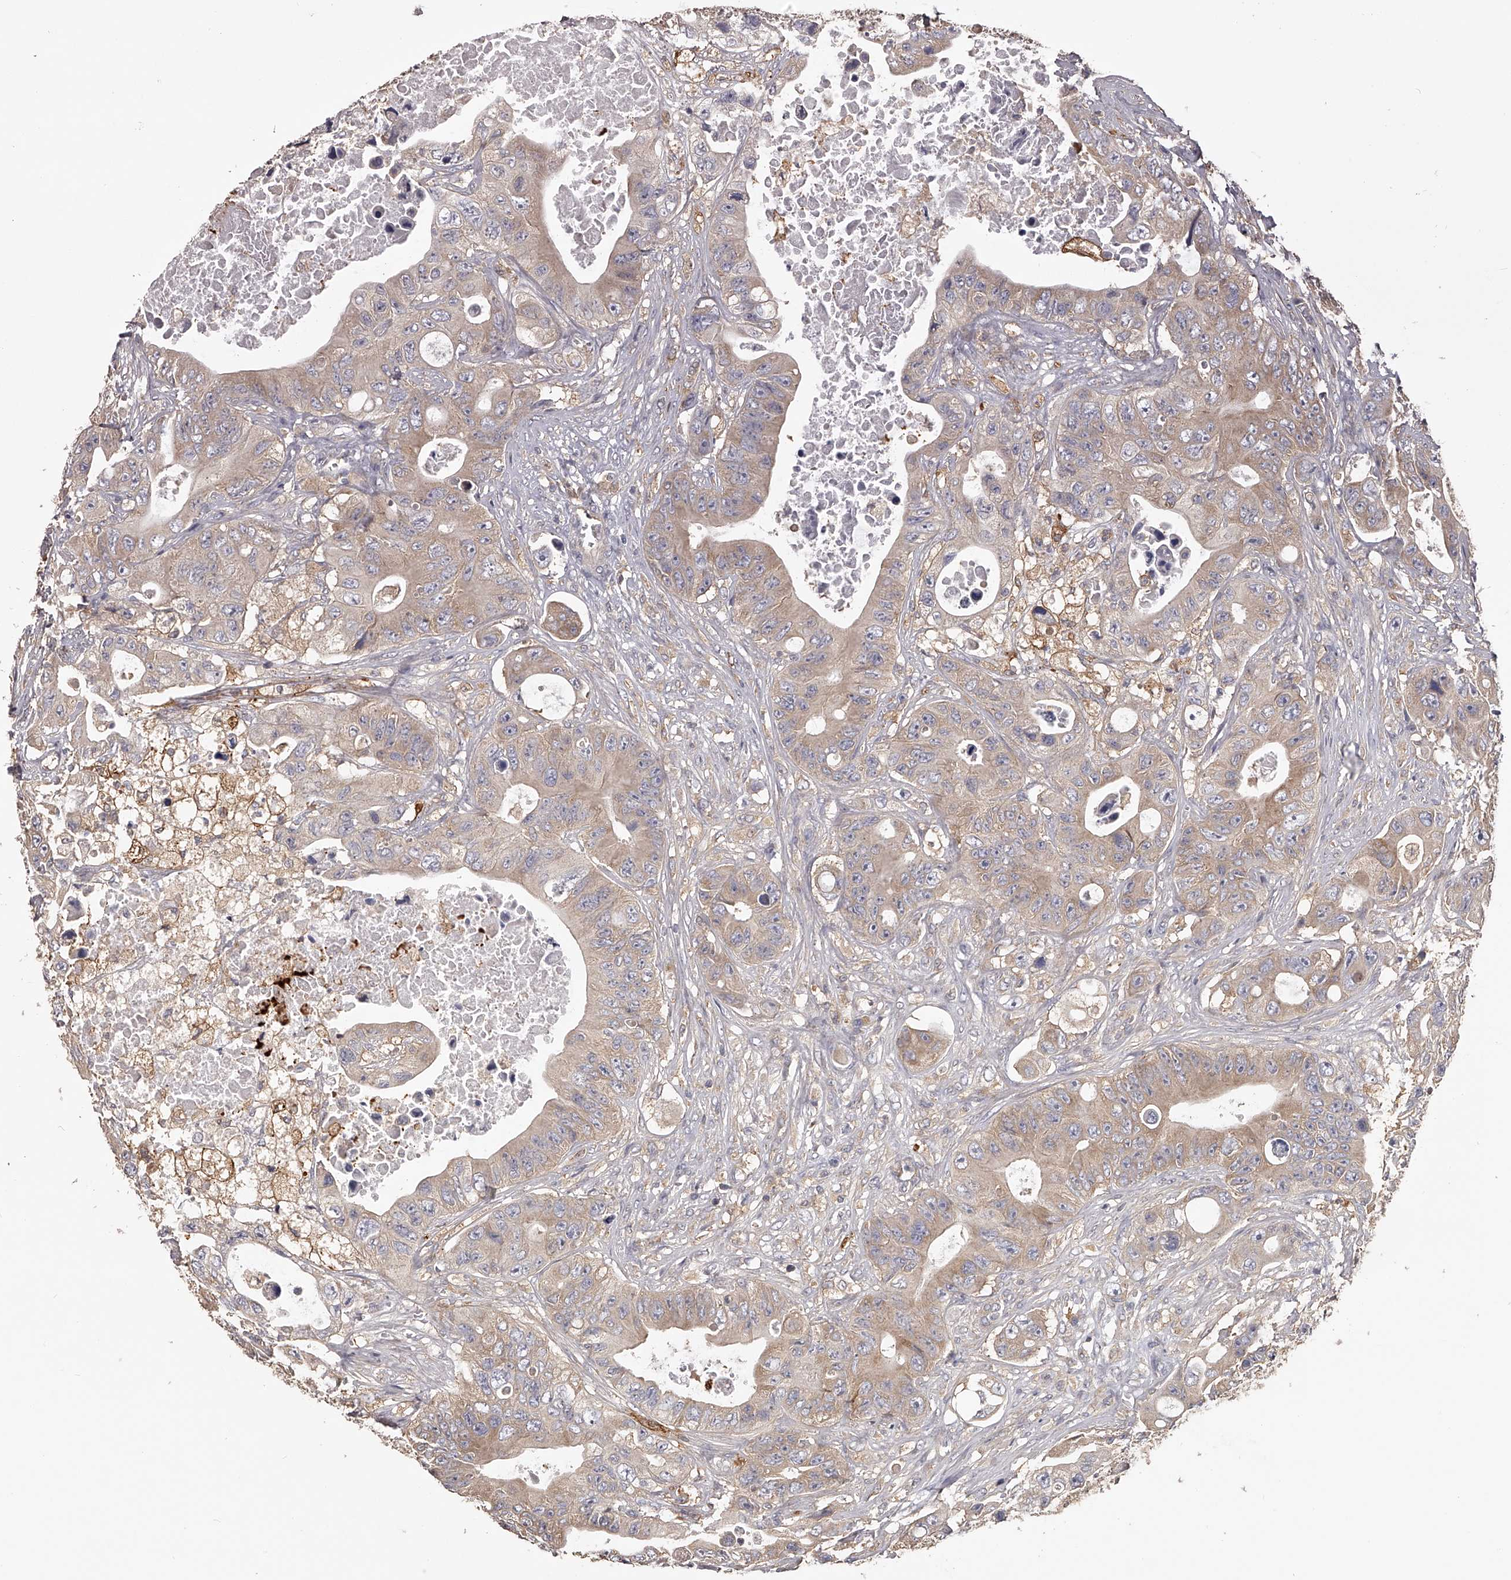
{"staining": {"intensity": "weak", "quantity": "25%-75%", "location": "cytoplasmic/membranous"}, "tissue": "colorectal cancer", "cell_type": "Tumor cells", "image_type": "cancer", "snomed": [{"axis": "morphology", "description": "Adenocarcinoma, NOS"}, {"axis": "topography", "description": "Colon"}], "caption": "Colorectal cancer (adenocarcinoma) tissue exhibits weak cytoplasmic/membranous staining in approximately 25%-75% of tumor cells, visualized by immunohistochemistry.", "gene": "TNN", "patient": {"sex": "female", "age": 46}}